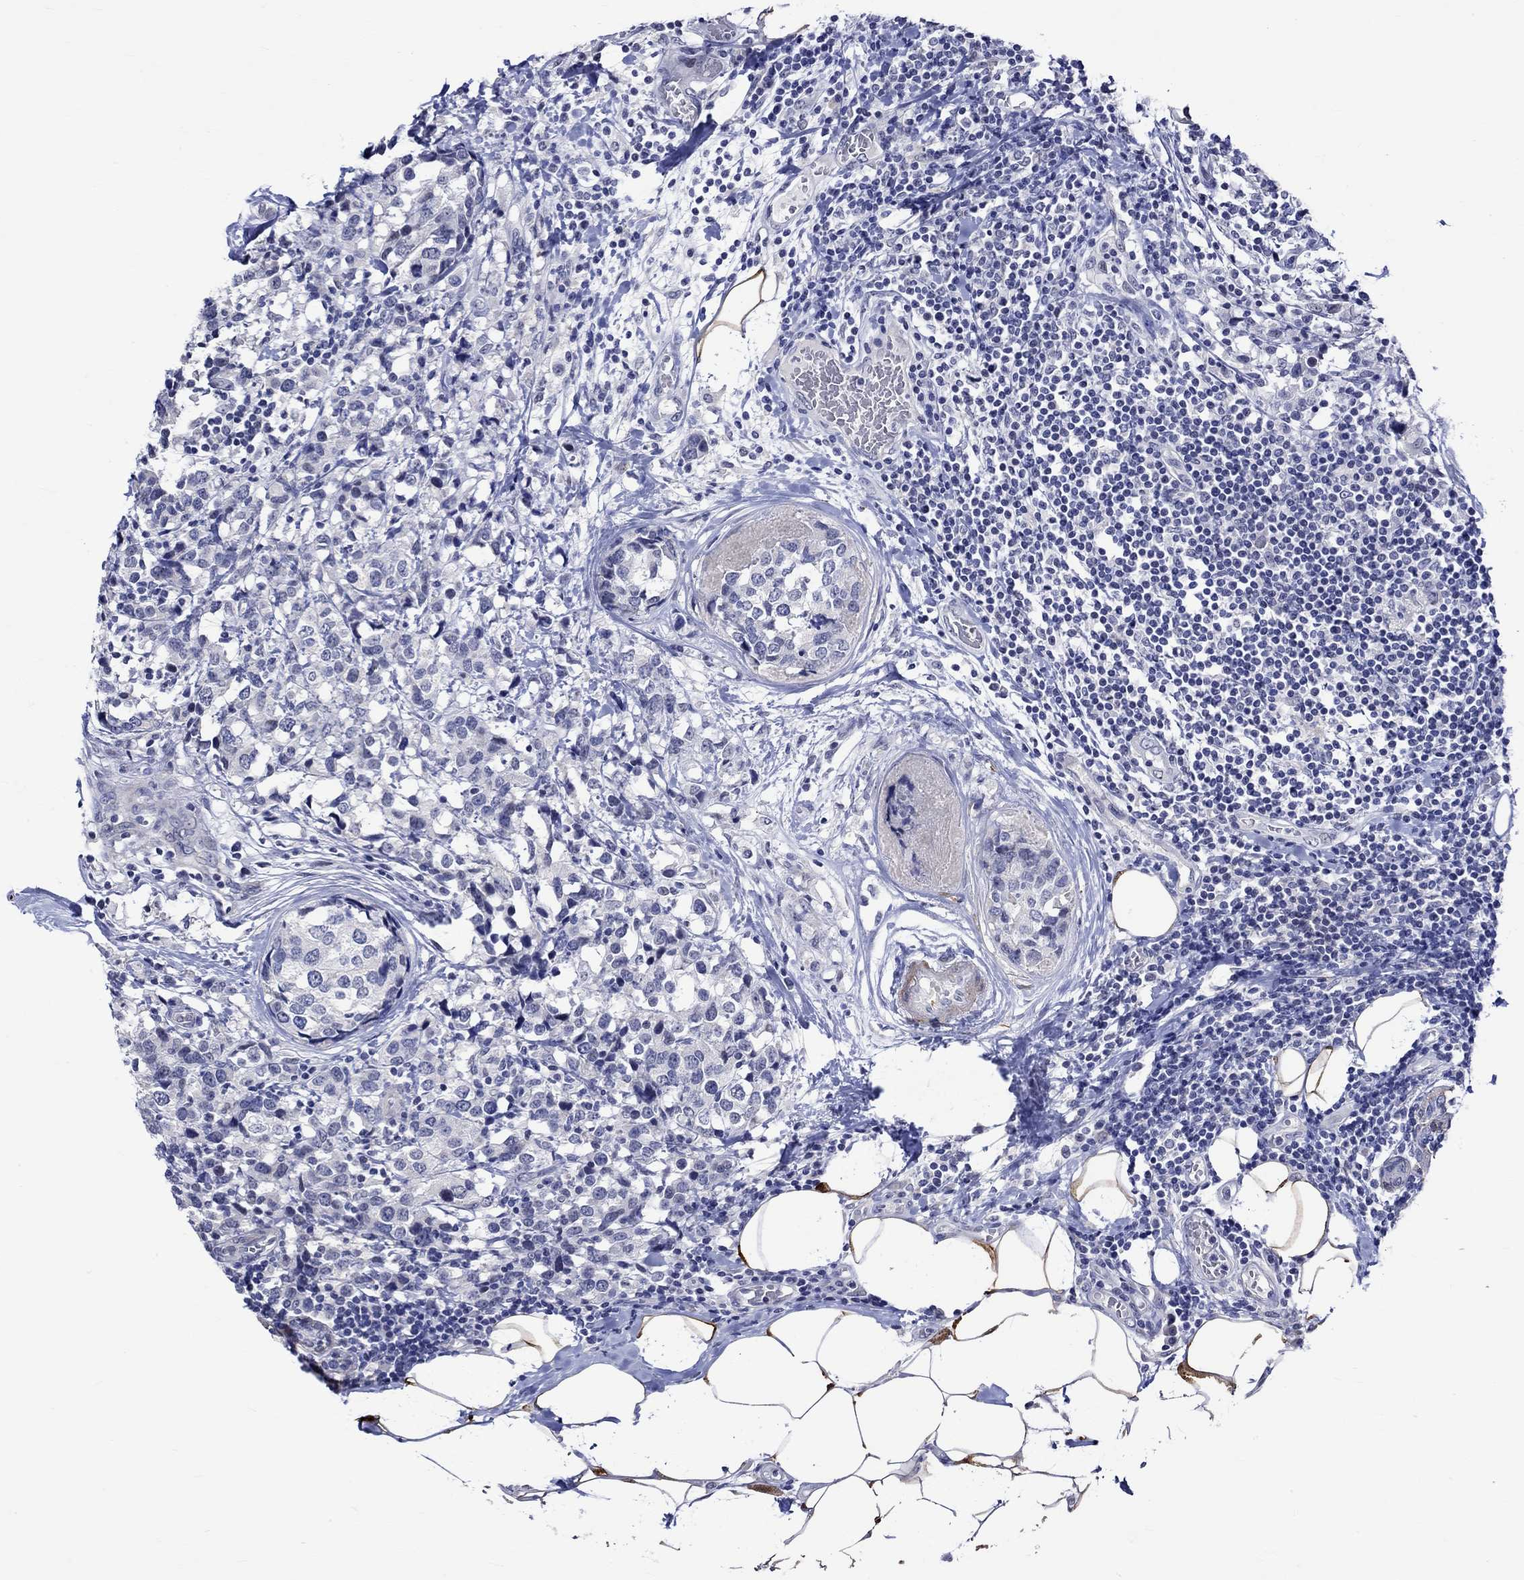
{"staining": {"intensity": "negative", "quantity": "none", "location": "none"}, "tissue": "breast cancer", "cell_type": "Tumor cells", "image_type": "cancer", "snomed": [{"axis": "morphology", "description": "Lobular carcinoma"}, {"axis": "topography", "description": "Breast"}], "caption": "IHC of lobular carcinoma (breast) shows no expression in tumor cells.", "gene": "CRYAB", "patient": {"sex": "female", "age": 59}}